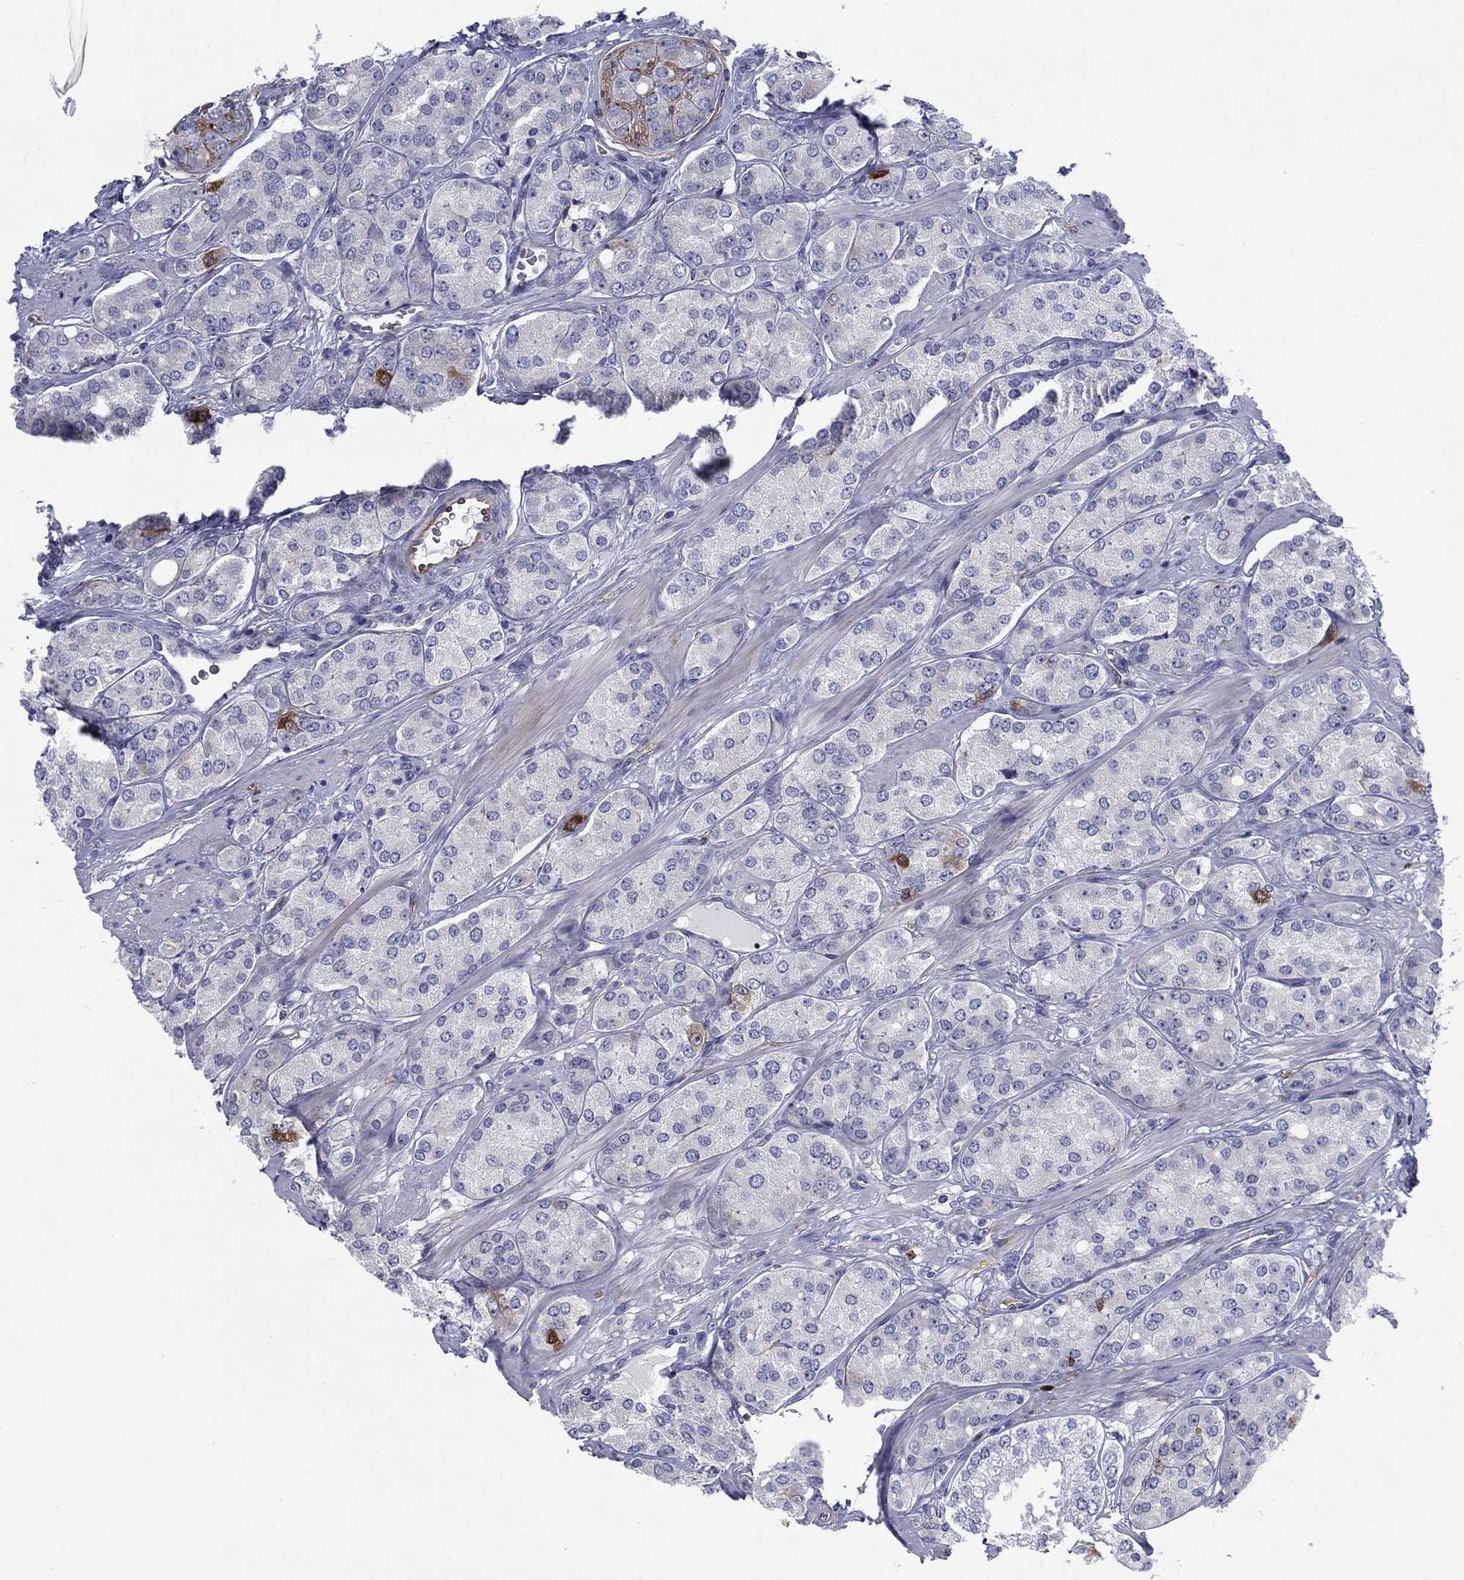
{"staining": {"intensity": "negative", "quantity": "none", "location": "none"}, "tissue": "prostate cancer", "cell_type": "Tumor cells", "image_type": "cancer", "snomed": [{"axis": "morphology", "description": "Adenocarcinoma, NOS"}, {"axis": "topography", "description": "Prostate"}], "caption": "DAB (3,3'-diaminobenzidine) immunohistochemical staining of prostate cancer reveals no significant expression in tumor cells. (DAB immunohistochemistry visualized using brightfield microscopy, high magnification).", "gene": "STMN1", "patient": {"sex": "male", "age": 67}}